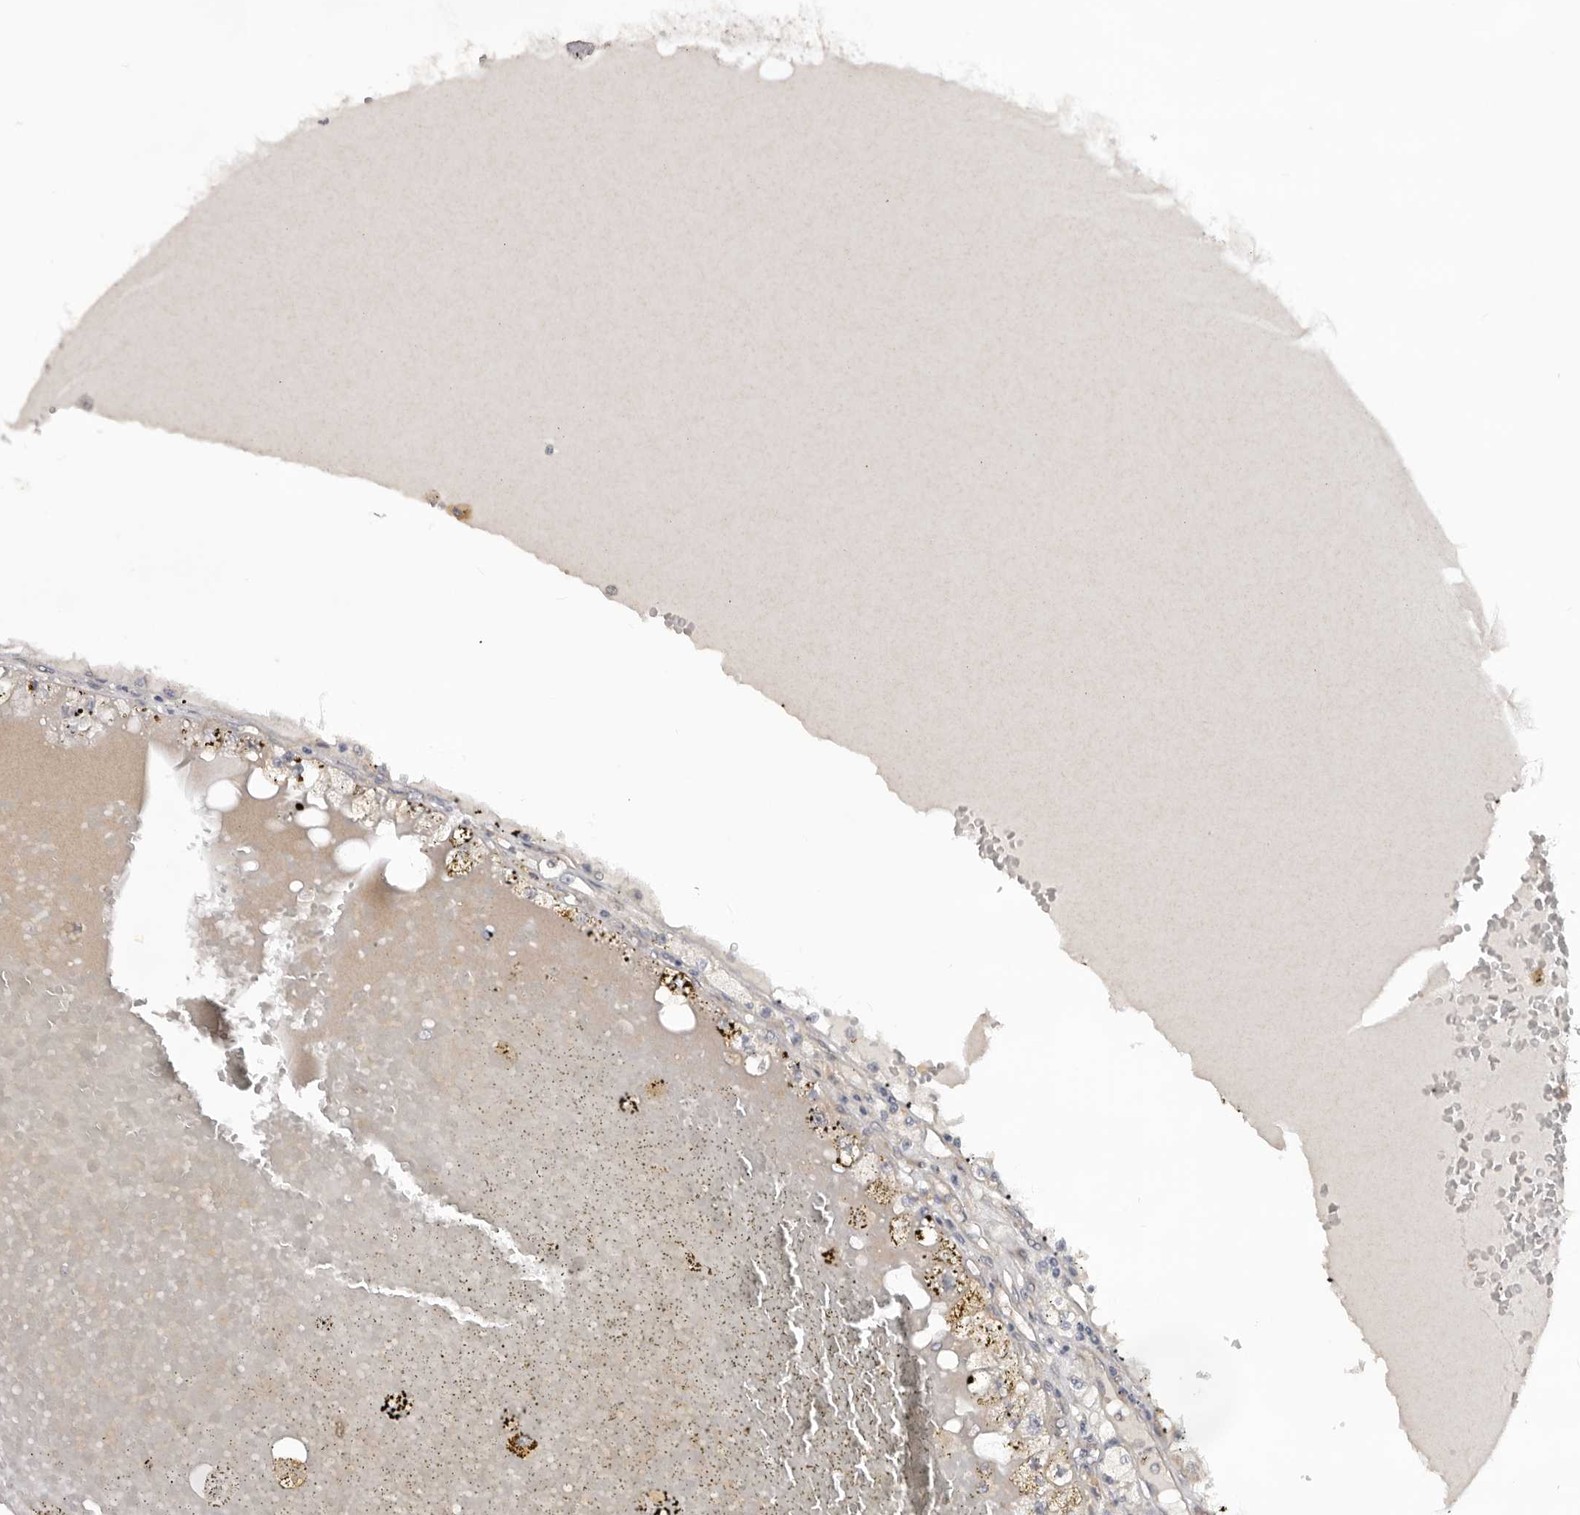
{"staining": {"intensity": "negative", "quantity": "none", "location": "none"}, "tissue": "renal cancer", "cell_type": "Tumor cells", "image_type": "cancer", "snomed": [{"axis": "morphology", "description": "Adenocarcinoma, NOS"}, {"axis": "topography", "description": "Kidney"}], "caption": "Immunohistochemistry (IHC) histopathology image of human renal cancer stained for a protein (brown), which reveals no expression in tumor cells.", "gene": "HINT3", "patient": {"sex": "male", "age": 56}}